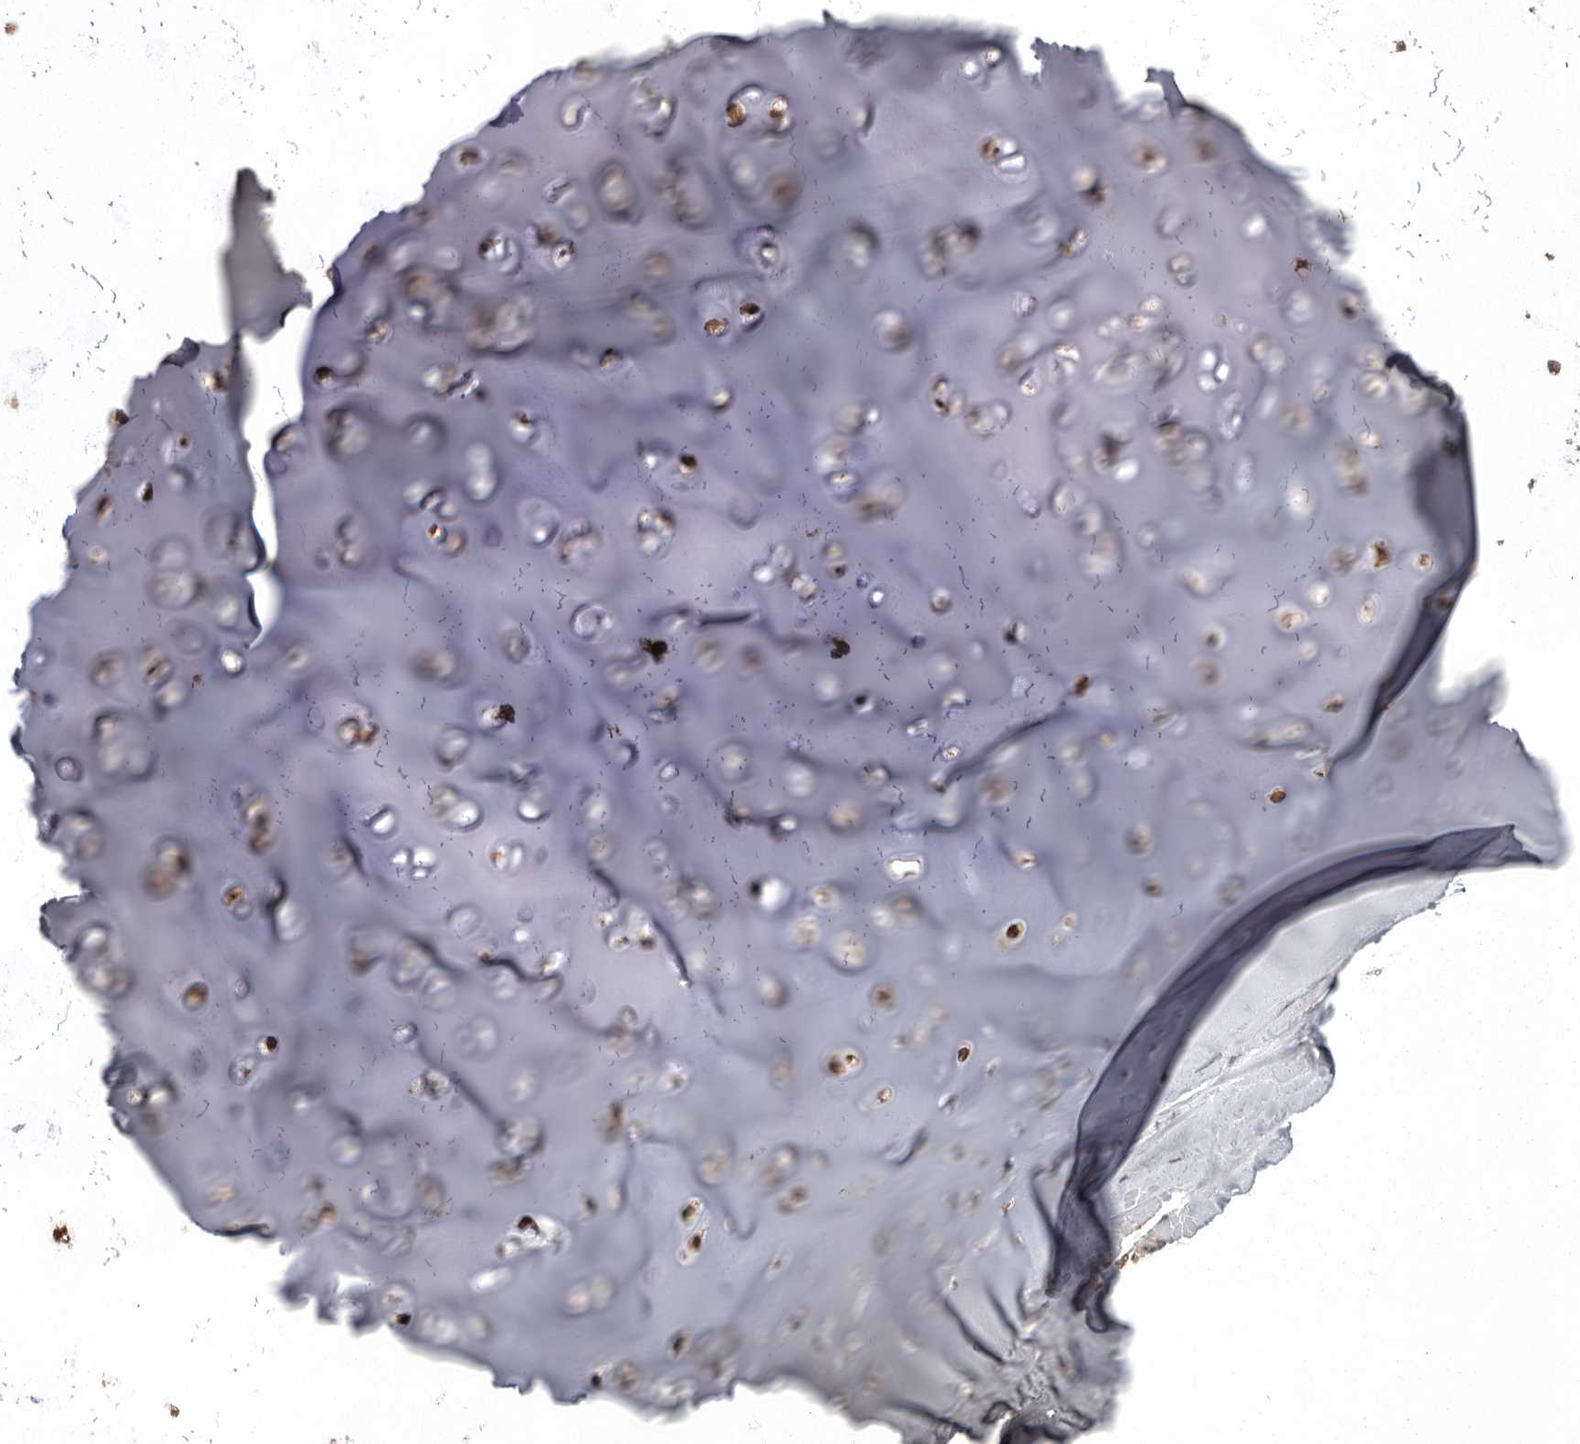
{"staining": {"intensity": "strong", "quantity": "25%-75%", "location": "nuclear"}, "tissue": "soft tissue", "cell_type": "Chondrocytes", "image_type": "normal", "snomed": [{"axis": "morphology", "description": "Normal tissue, NOS"}, {"axis": "morphology", "description": "Basal cell carcinoma"}, {"axis": "topography", "description": "Cartilage tissue"}, {"axis": "topography", "description": "Nasopharynx"}, {"axis": "topography", "description": "Oral tissue"}], "caption": "An immunohistochemistry (IHC) photomicrograph of benign tissue is shown. Protein staining in brown shows strong nuclear positivity in soft tissue within chondrocytes. Immunohistochemistry (ihc) stains the protein in brown and the nuclei are stained blue.", "gene": "DARS1", "patient": {"sex": "female", "age": 77}}